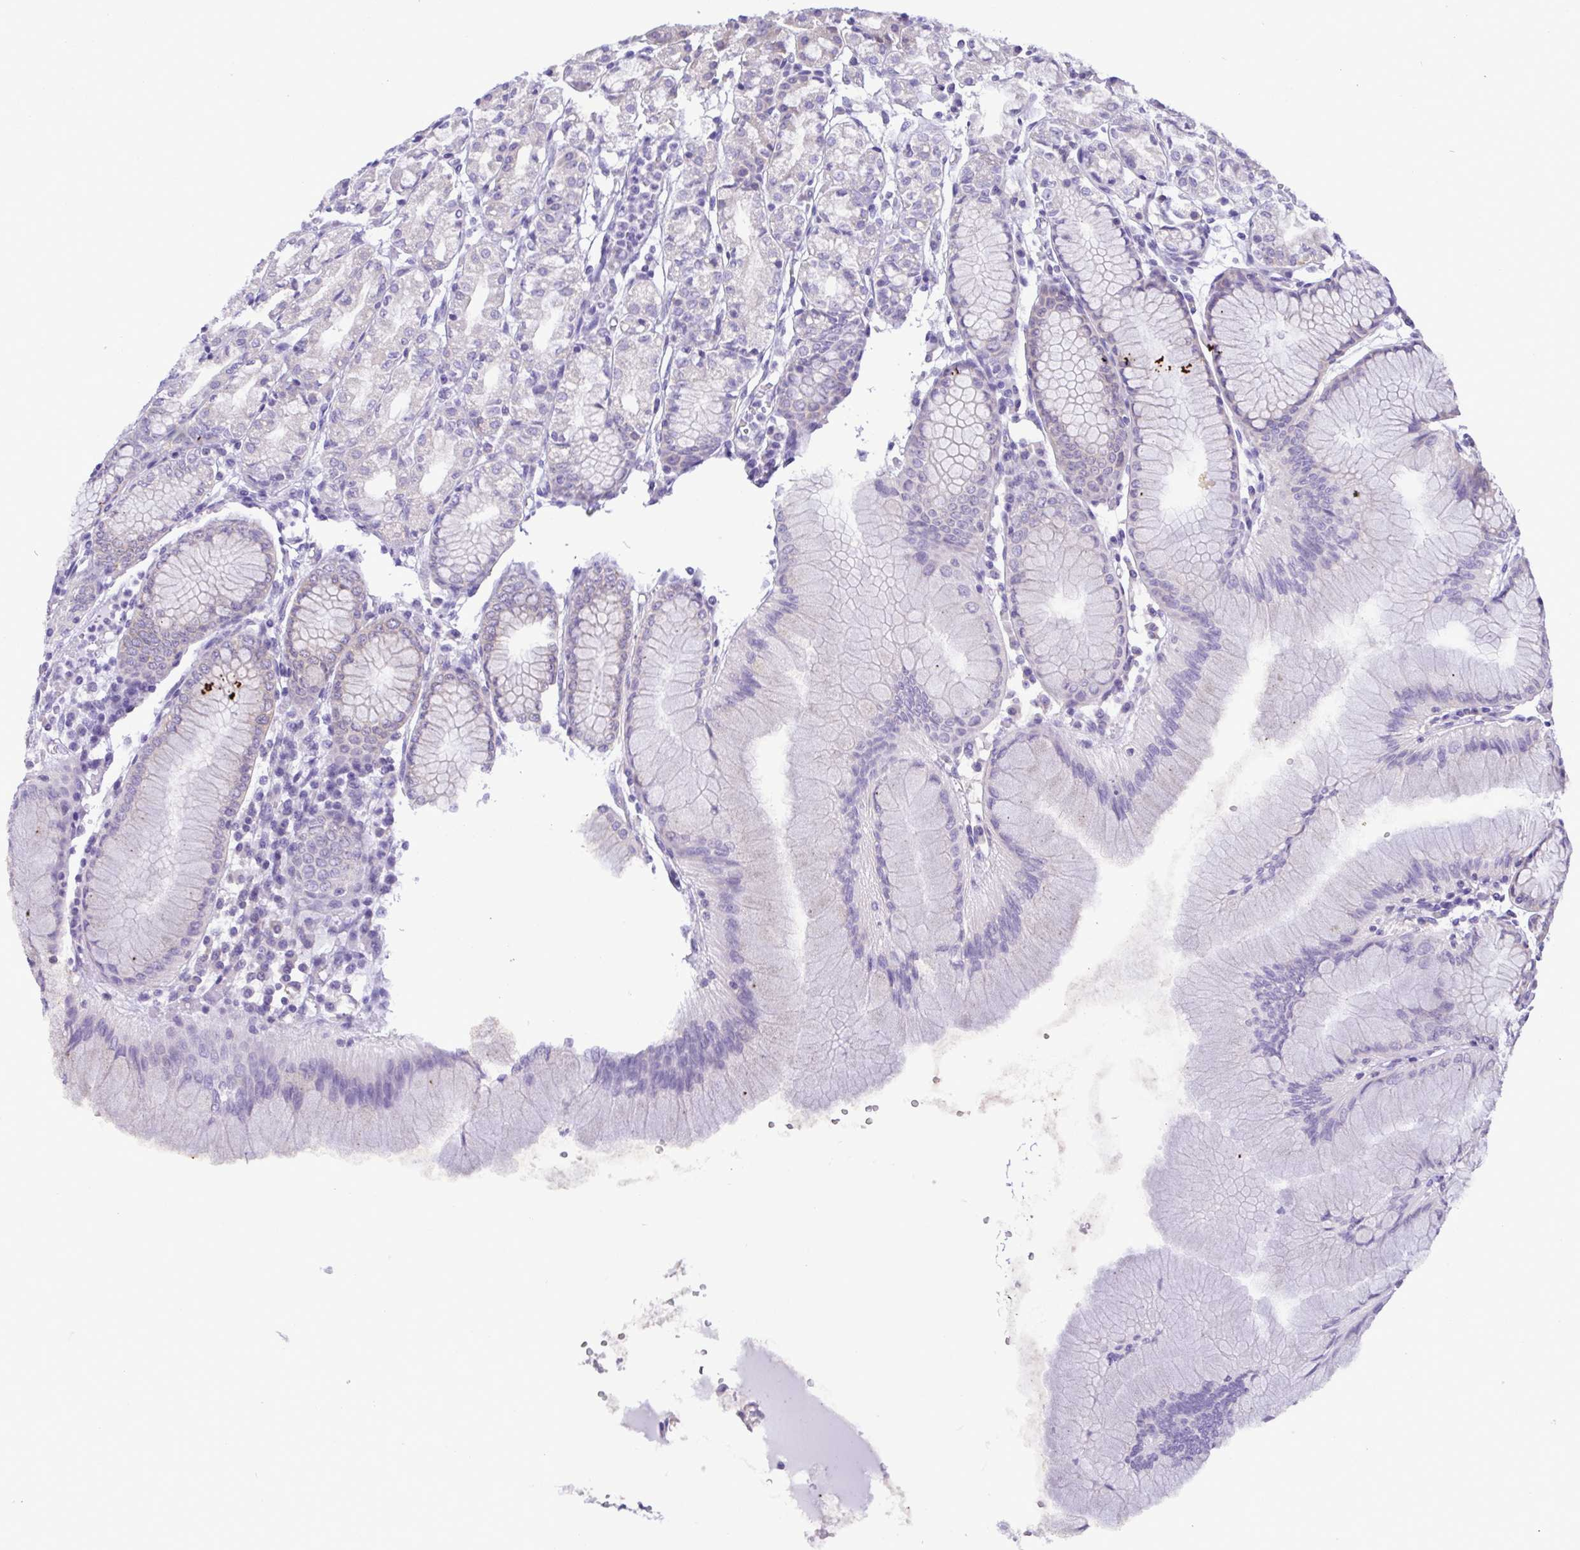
{"staining": {"intensity": "negative", "quantity": "none", "location": "none"}, "tissue": "stomach", "cell_type": "Glandular cells", "image_type": "normal", "snomed": [{"axis": "morphology", "description": "Normal tissue, NOS"}, {"axis": "topography", "description": "Stomach"}], "caption": "Immunohistochemistry of unremarkable human stomach displays no positivity in glandular cells.", "gene": "TNNI3", "patient": {"sex": "female", "age": 57}}